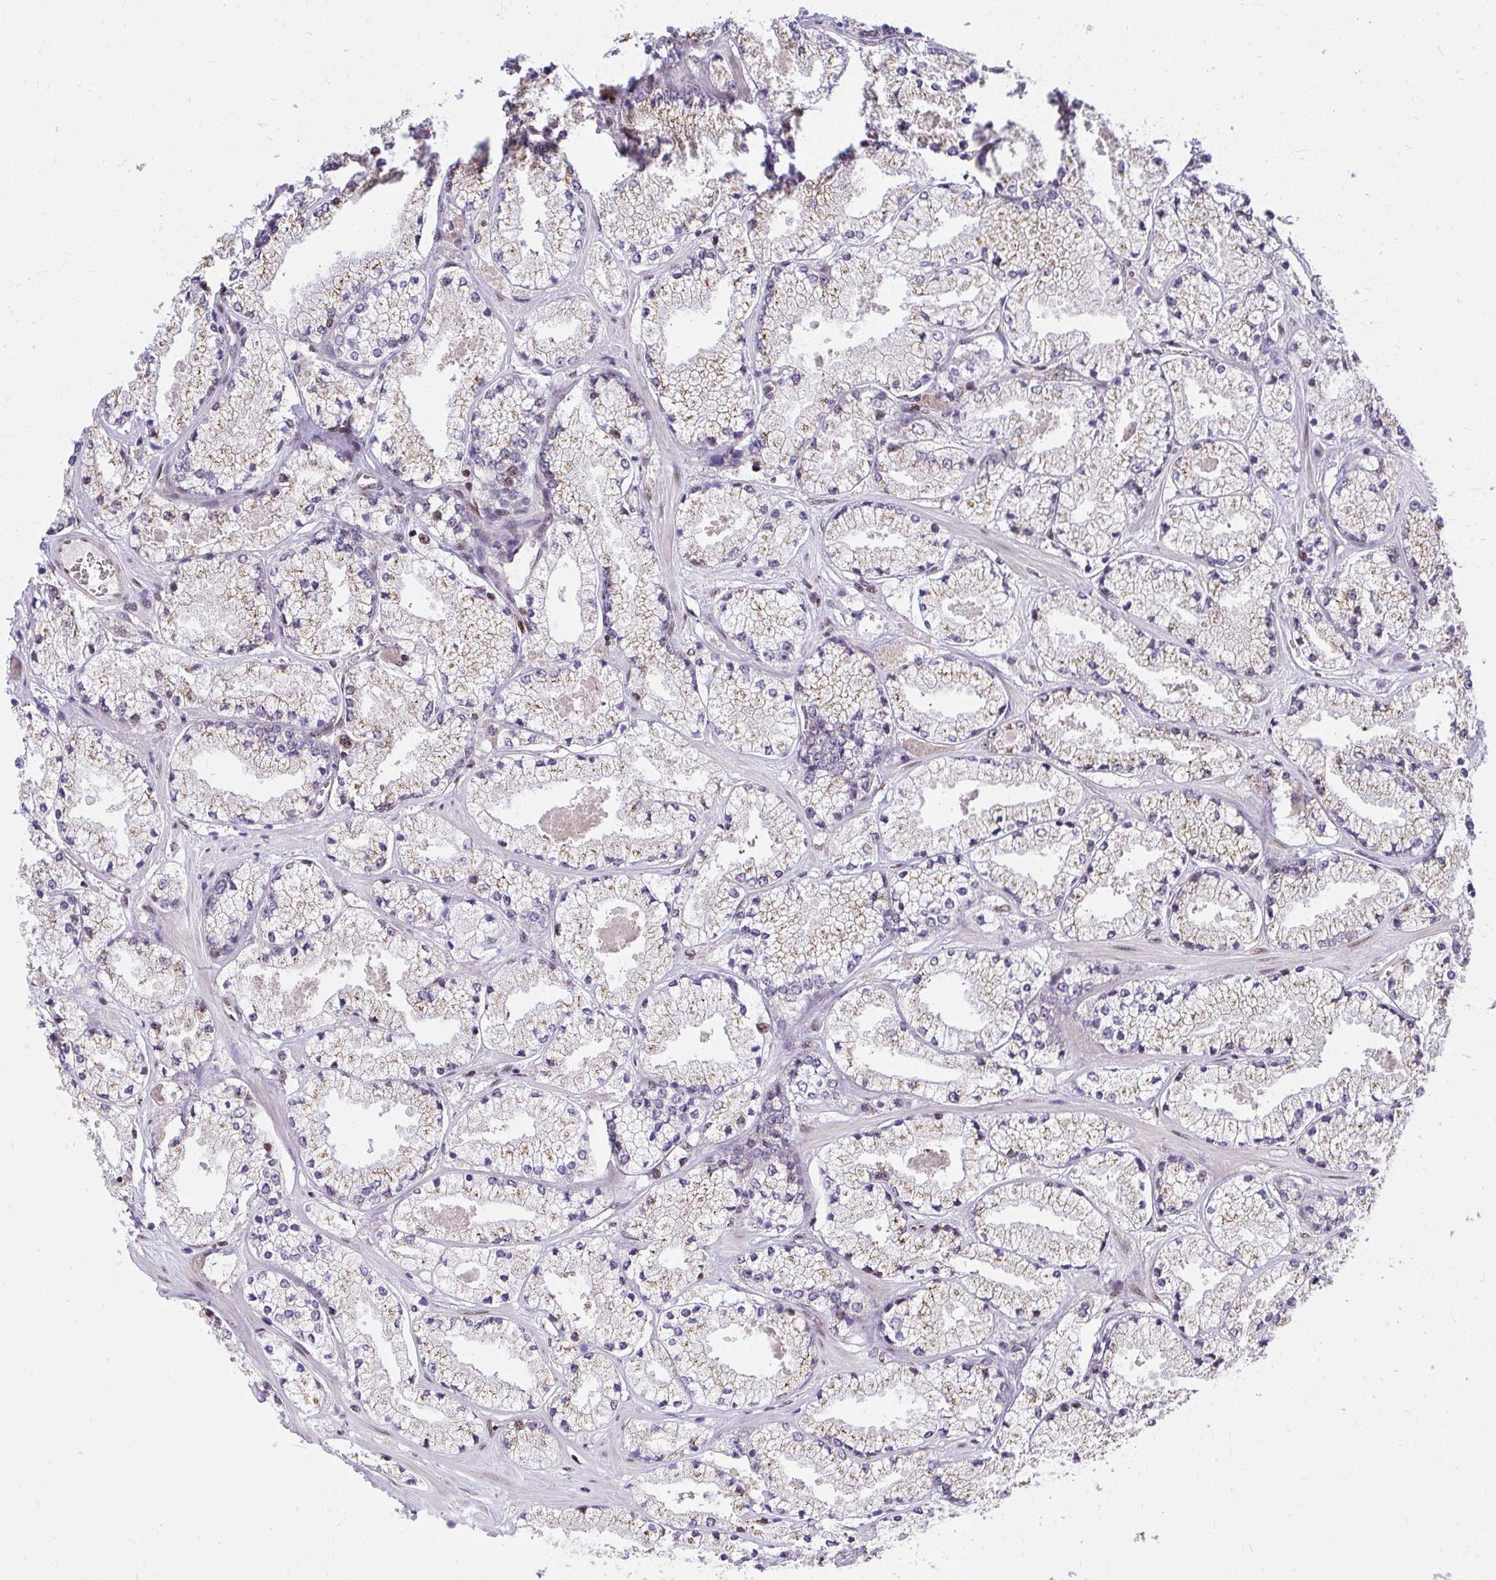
{"staining": {"intensity": "moderate", "quantity": "25%-75%", "location": "cytoplasmic/membranous"}, "tissue": "prostate cancer", "cell_type": "Tumor cells", "image_type": "cancer", "snomed": [{"axis": "morphology", "description": "Adenocarcinoma, High grade"}, {"axis": "topography", "description": "Prostate"}], "caption": "IHC micrograph of neoplastic tissue: prostate high-grade adenocarcinoma stained using IHC demonstrates medium levels of moderate protein expression localized specifically in the cytoplasmic/membranous of tumor cells, appearing as a cytoplasmic/membranous brown color.", "gene": "PIGY", "patient": {"sex": "male", "age": 63}}